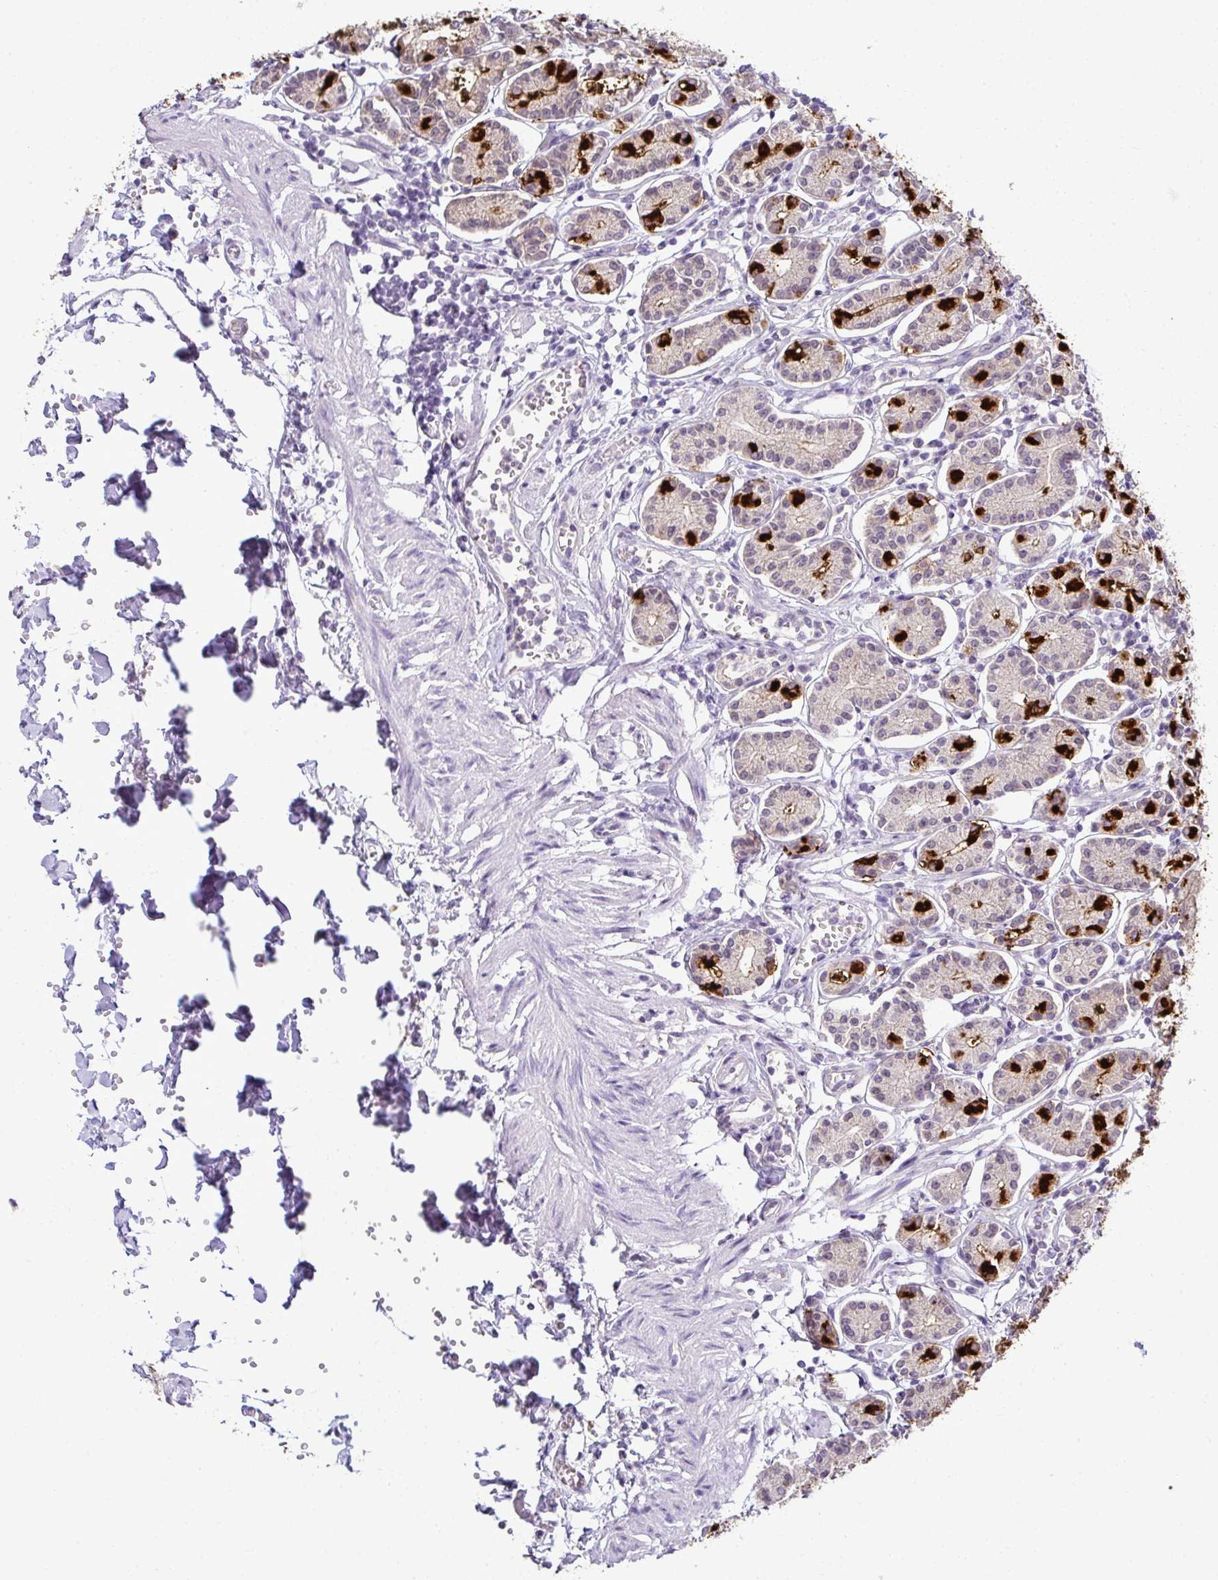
{"staining": {"intensity": "strong", "quantity": "25%-75%", "location": "cytoplasmic/membranous"}, "tissue": "stomach", "cell_type": "Glandular cells", "image_type": "normal", "snomed": [{"axis": "morphology", "description": "Normal tissue, NOS"}, {"axis": "topography", "description": "Stomach"}], "caption": "Immunohistochemistry (IHC) (DAB (3,3'-diaminobenzidine)) staining of normal stomach shows strong cytoplasmic/membranous protein positivity in approximately 25%-75% of glandular cells. (DAB (3,3'-diaminobenzidine) IHC with brightfield microscopy, high magnification).", "gene": "CMPK1", "patient": {"sex": "female", "age": 62}}